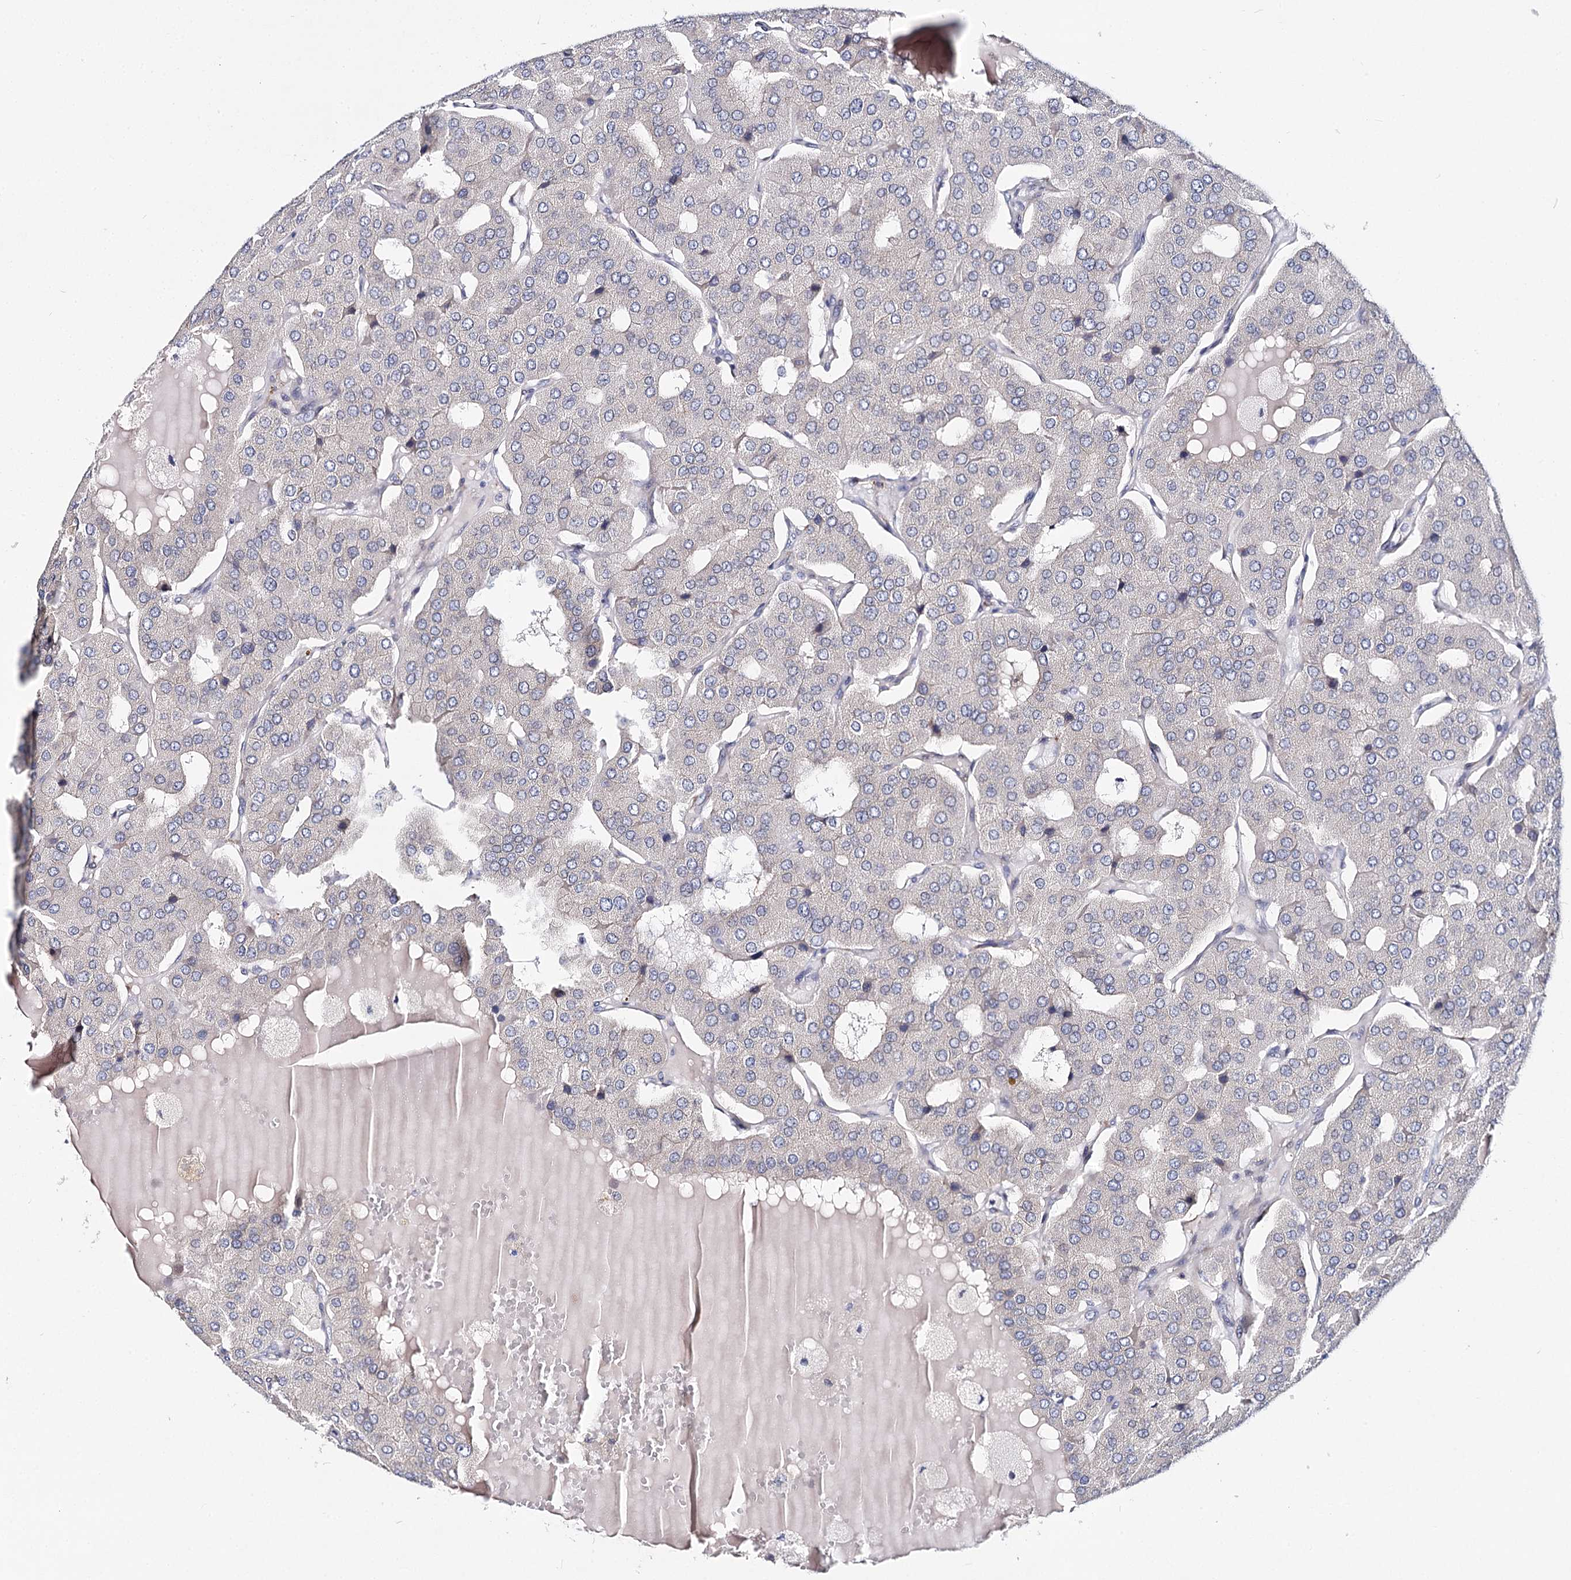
{"staining": {"intensity": "negative", "quantity": "none", "location": "none"}, "tissue": "parathyroid gland", "cell_type": "Glandular cells", "image_type": "normal", "snomed": [{"axis": "morphology", "description": "Normal tissue, NOS"}, {"axis": "morphology", "description": "Adenoma, NOS"}, {"axis": "topography", "description": "Parathyroid gland"}], "caption": "Immunohistochemical staining of normal parathyroid gland demonstrates no significant staining in glandular cells. The staining was performed using DAB (3,3'-diaminobenzidine) to visualize the protein expression in brown, while the nuclei were stained in blue with hematoxylin (Magnification: 20x).", "gene": "TEX12", "patient": {"sex": "female", "age": 86}}